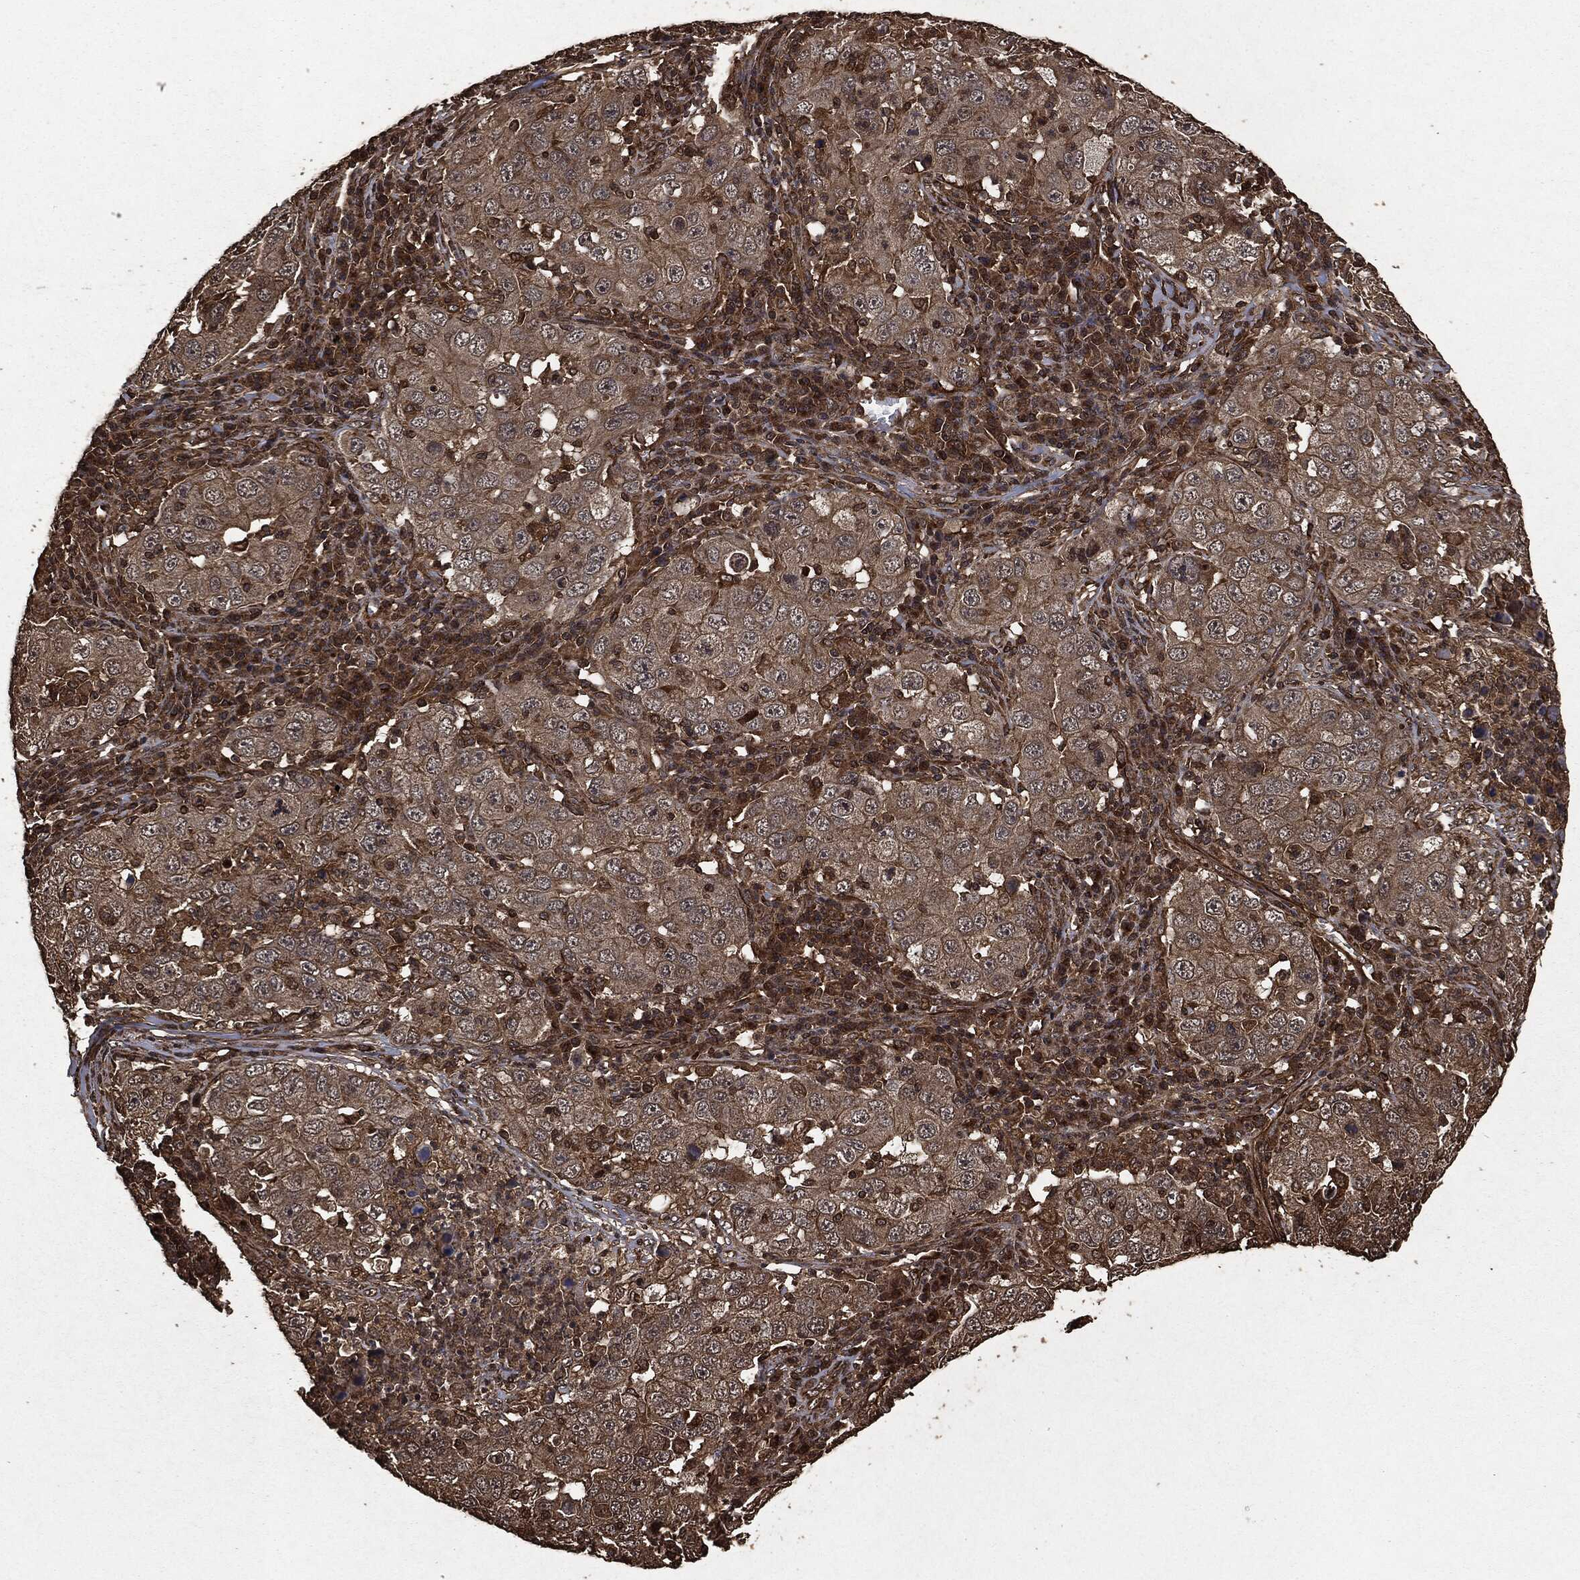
{"staining": {"intensity": "weak", "quantity": "<25%", "location": "cytoplasmic/membranous"}, "tissue": "lung cancer", "cell_type": "Tumor cells", "image_type": "cancer", "snomed": [{"axis": "morphology", "description": "Adenocarcinoma, NOS"}, {"axis": "topography", "description": "Lung"}], "caption": "Immunohistochemistry (IHC) of lung cancer exhibits no staining in tumor cells. (DAB (3,3'-diaminobenzidine) immunohistochemistry with hematoxylin counter stain).", "gene": "HRAS", "patient": {"sex": "male", "age": 73}}